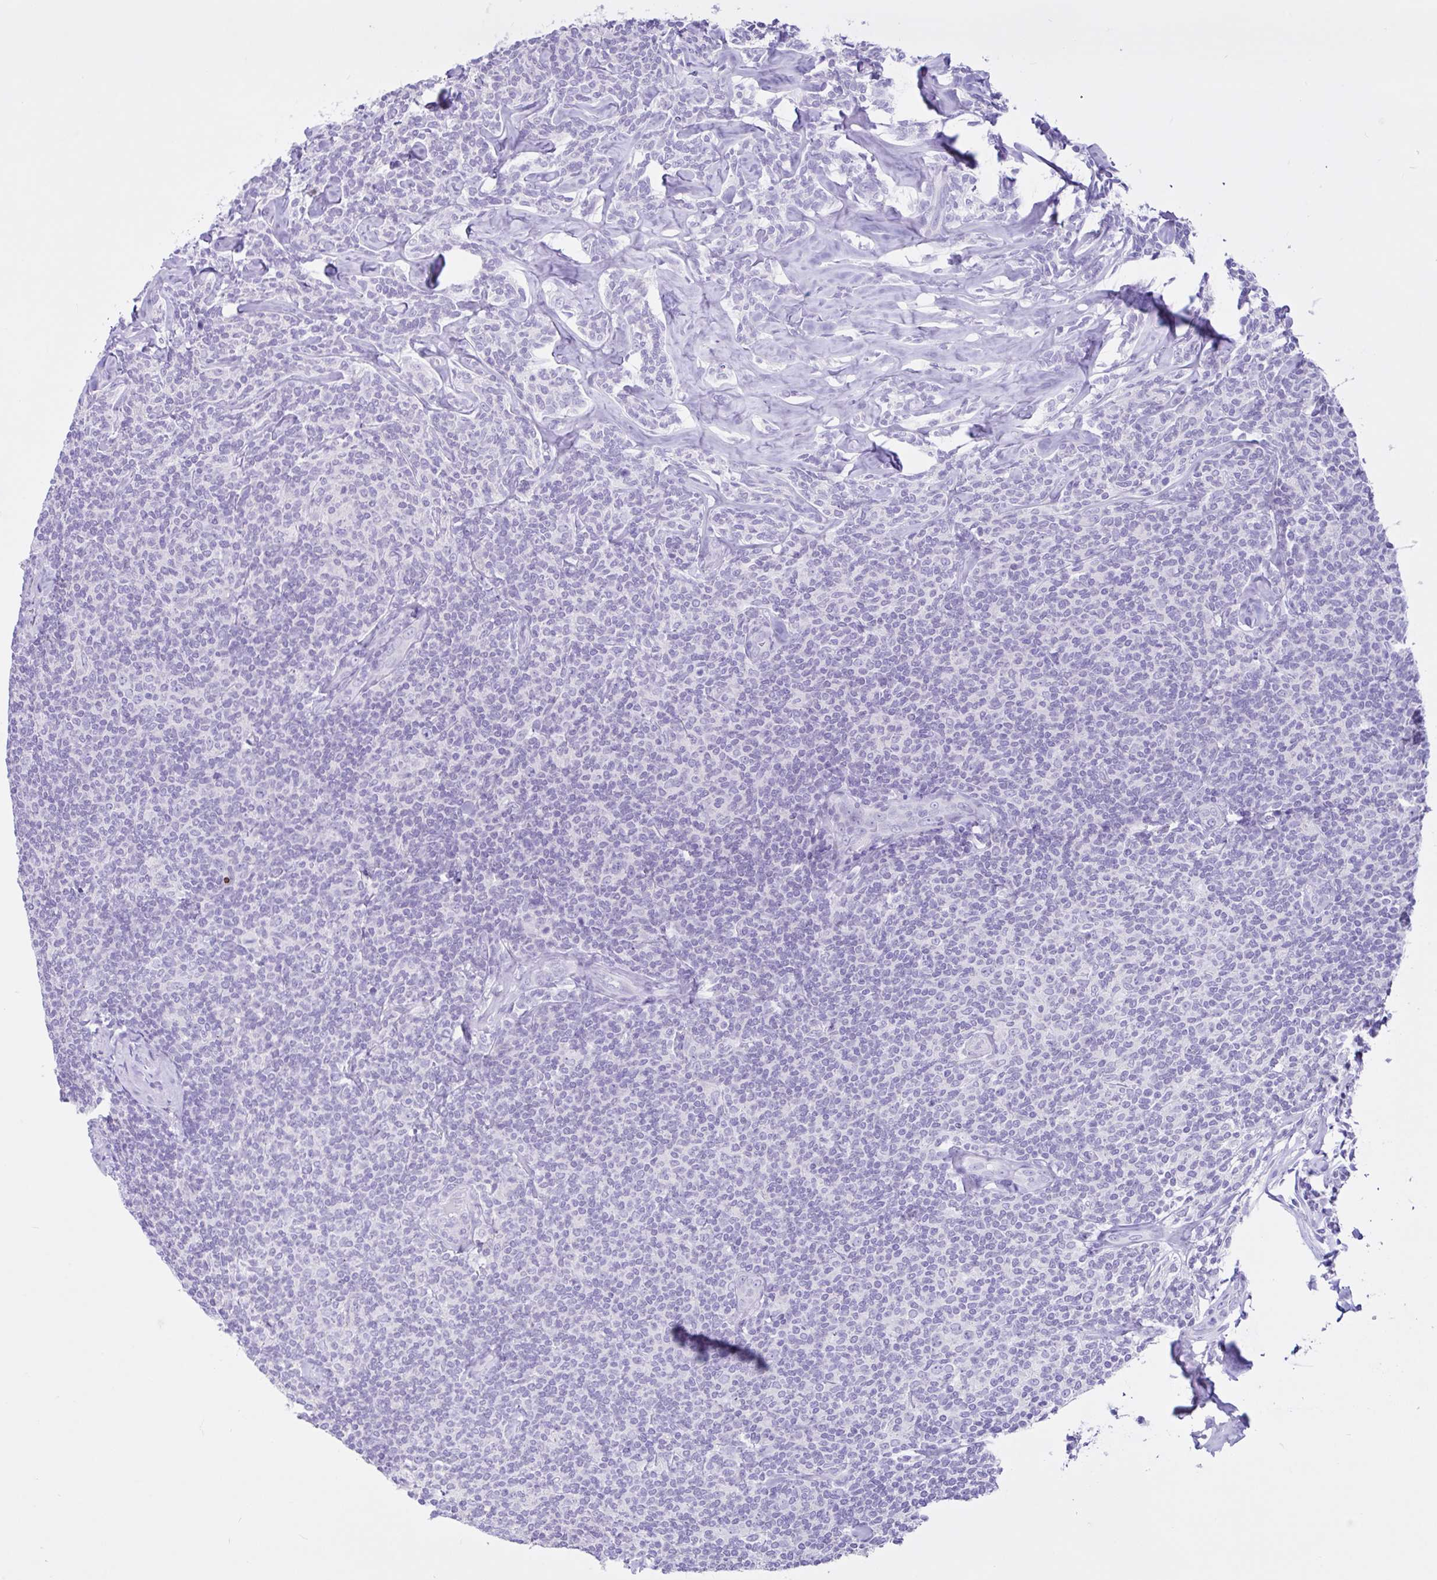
{"staining": {"intensity": "negative", "quantity": "none", "location": "none"}, "tissue": "lymphoma", "cell_type": "Tumor cells", "image_type": "cancer", "snomed": [{"axis": "morphology", "description": "Malignant lymphoma, non-Hodgkin's type, Low grade"}, {"axis": "topography", "description": "Lymph node"}], "caption": "This is an immunohistochemistry image of human malignant lymphoma, non-Hodgkin's type (low-grade). There is no expression in tumor cells.", "gene": "CYP19A1", "patient": {"sex": "female", "age": 56}}